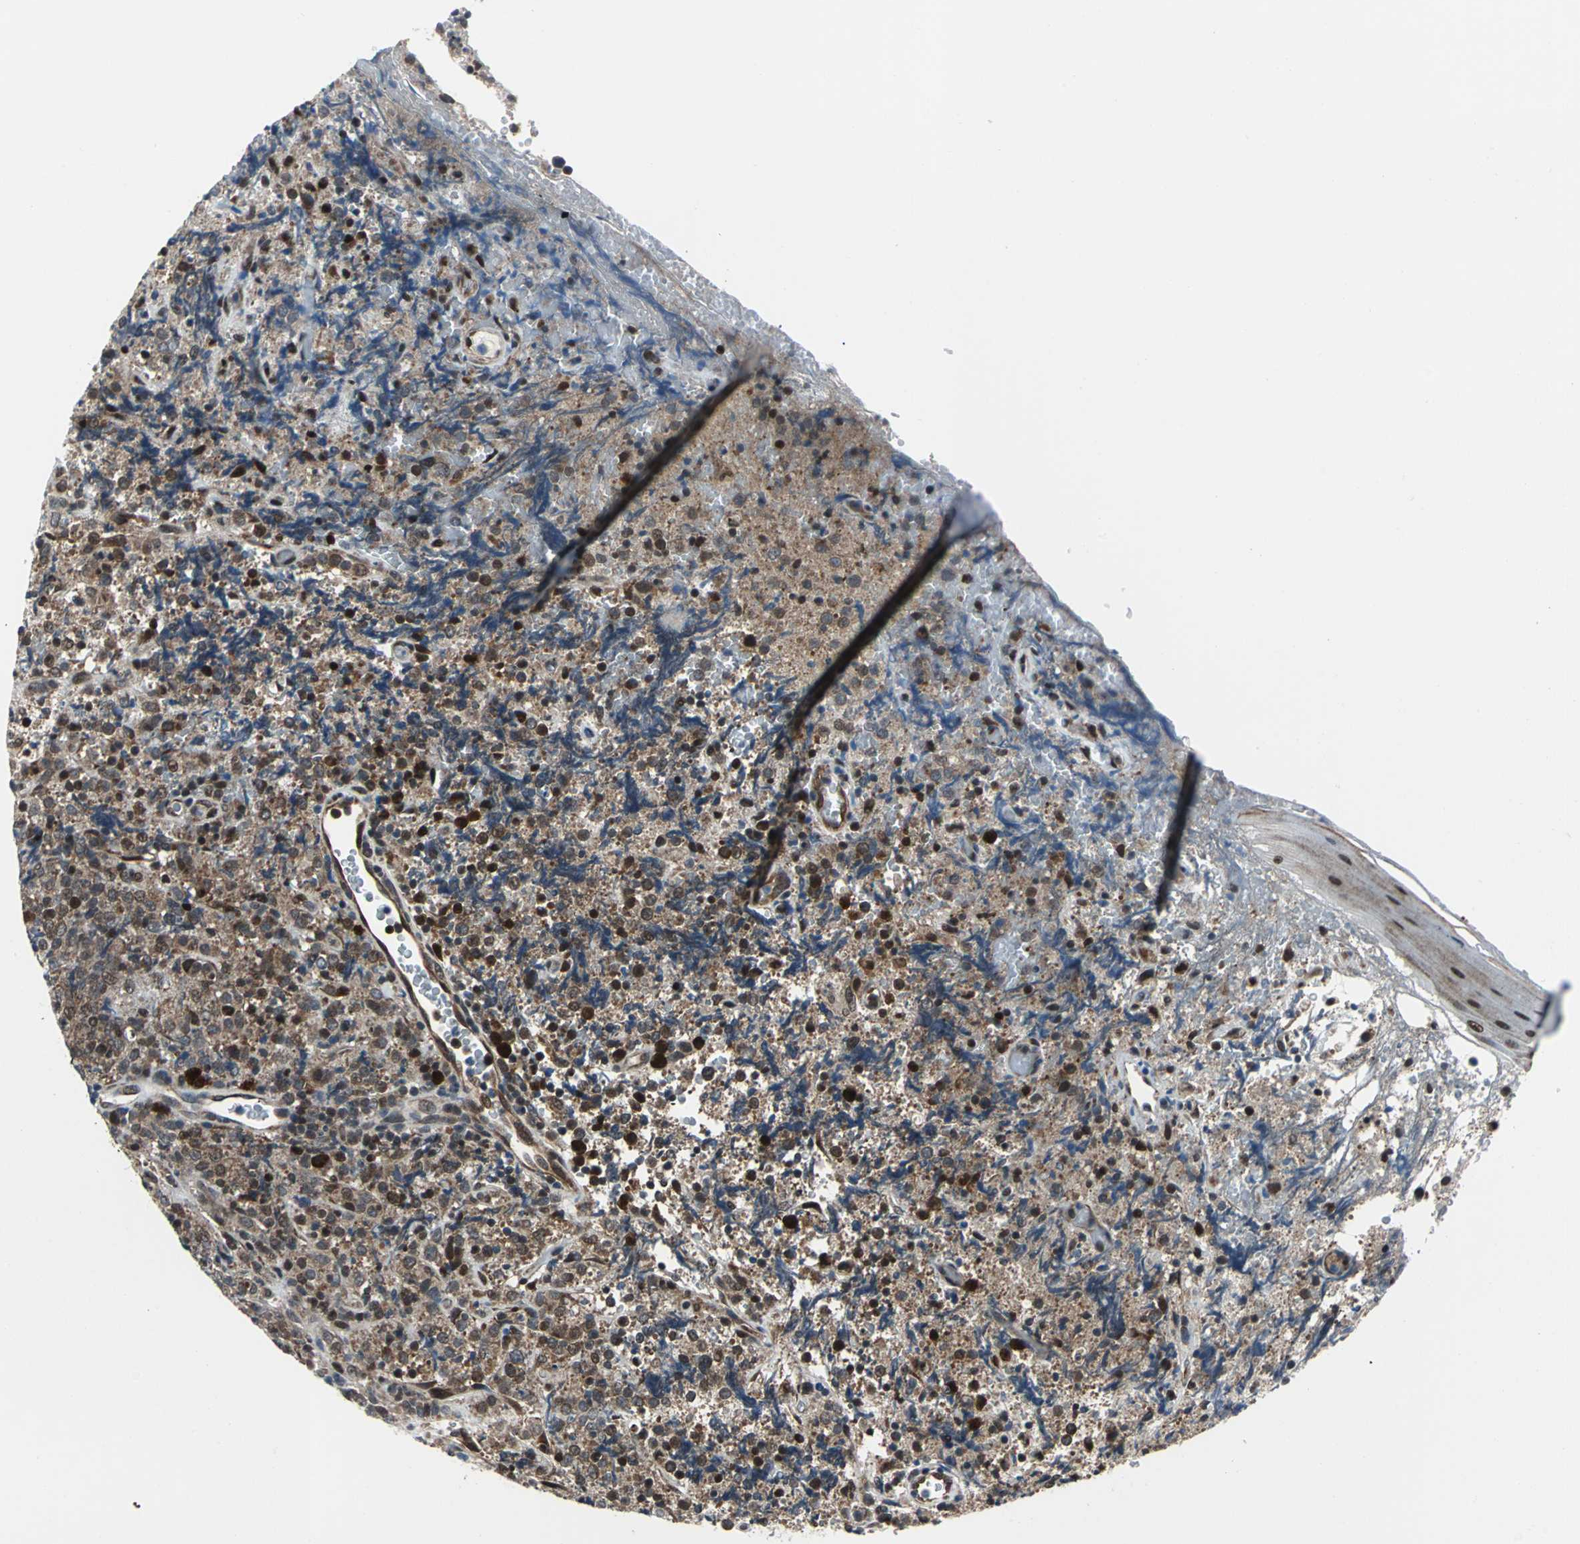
{"staining": {"intensity": "moderate", "quantity": ">75%", "location": "cytoplasmic/membranous,nuclear"}, "tissue": "lymphoma", "cell_type": "Tumor cells", "image_type": "cancer", "snomed": [{"axis": "morphology", "description": "Malignant lymphoma, non-Hodgkin's type, High grade"}, {"axis": "topography", "description": "Tonsil"}], "caption": "The immunohistochemical stain highlights moderate cytoplasmic/membranous and nuclear positivity in tumor cells of high-grade malignant lymphoma, non-Hodgkin's type tissue.", "gene": "POLR3K", "patient": {"sex": "female", "age": 36}}